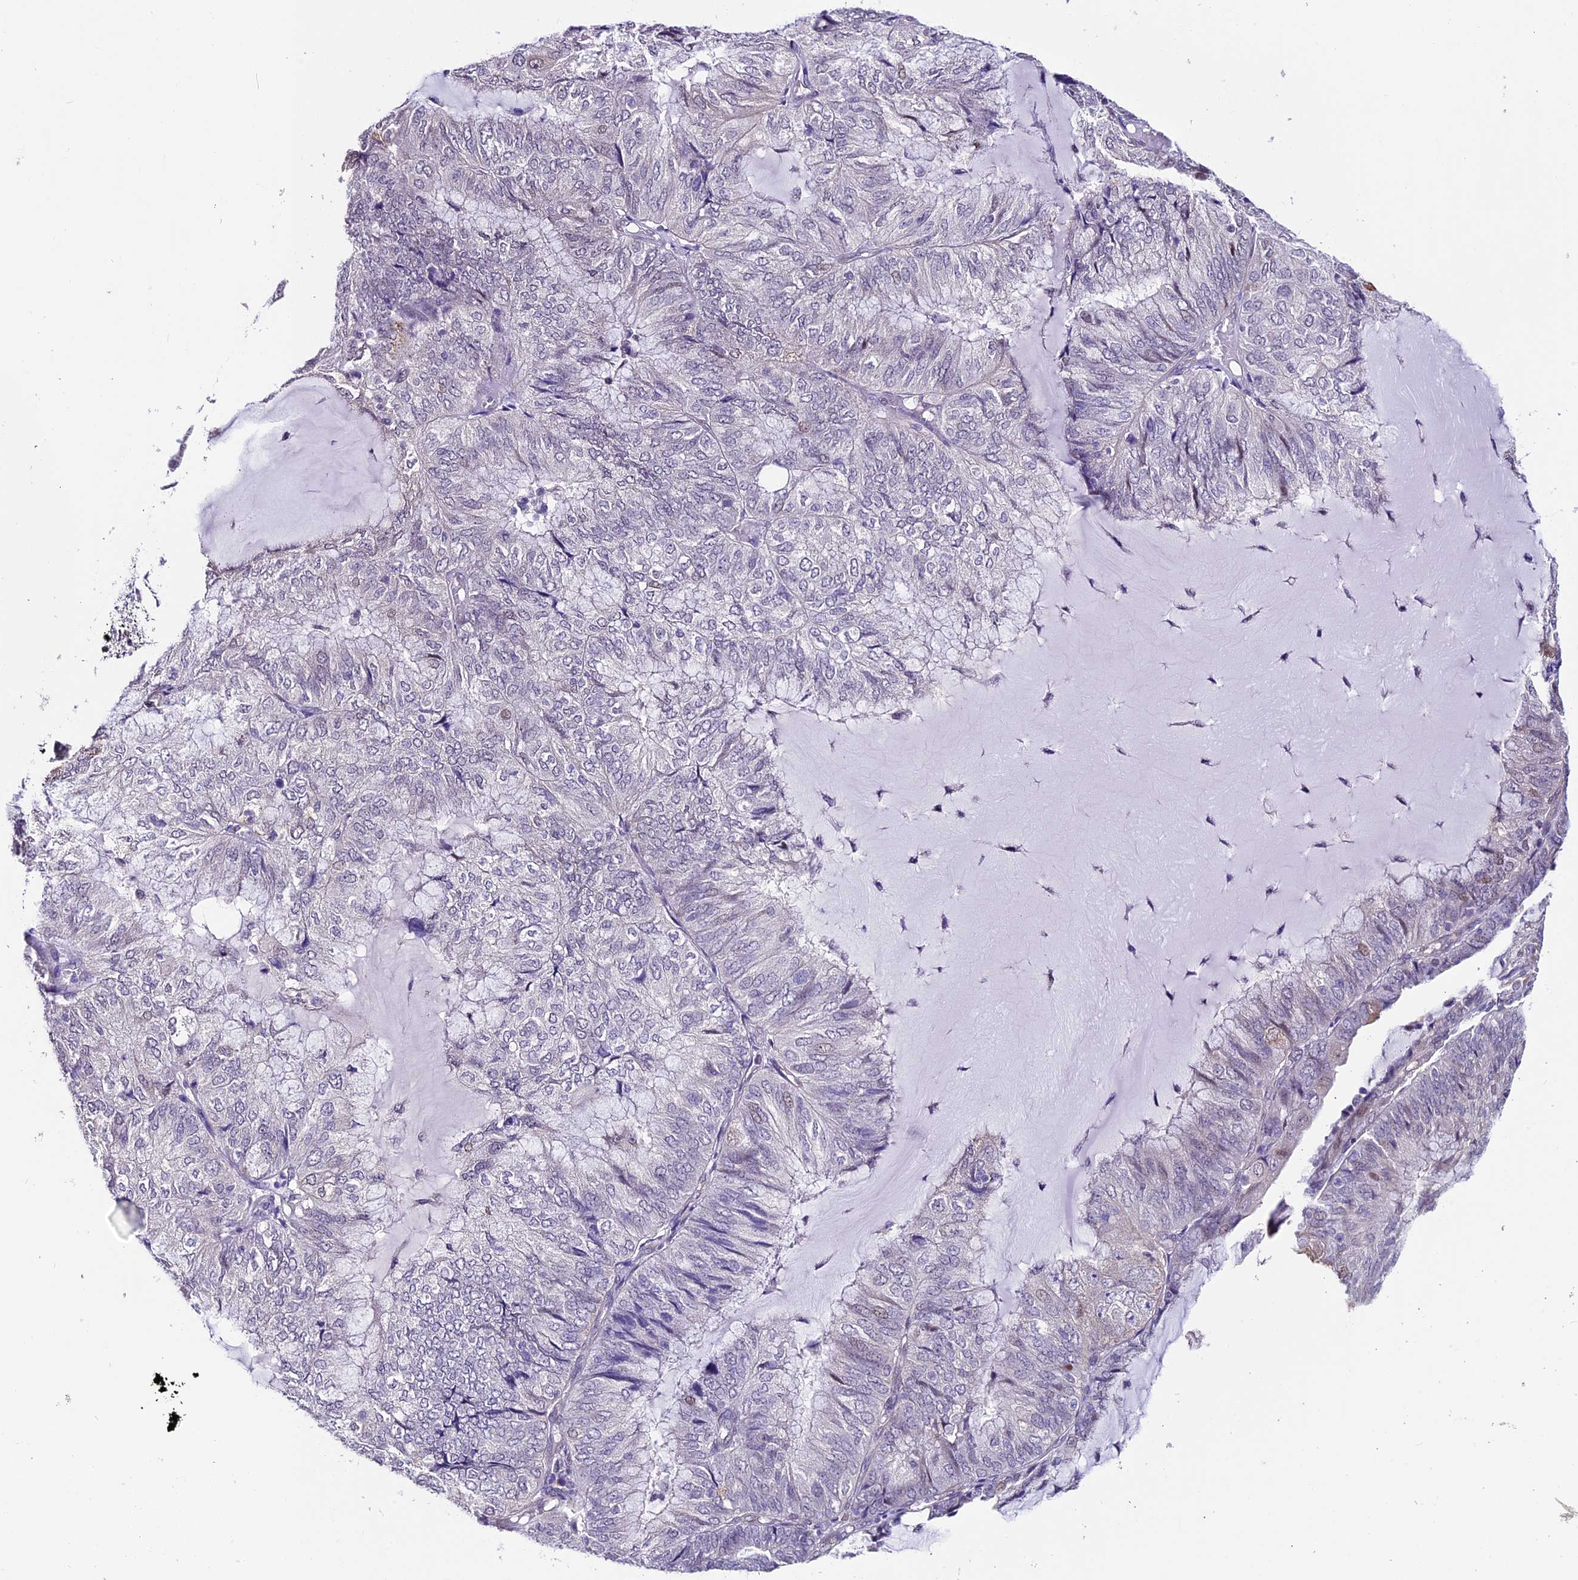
{"staining": {"intensity": "negative", "quantity": "none", "location": "none"}, "tissue": "endometrial cancer", "cell_type": "Tumor cells", "image_type": "cancer", "snomed": [{"axis": "morphology", "description": "Adenocarcinoma, NOS"}, {"axis": "topography", "description": "Endometrium"}], "caption": "Adenocarcinoma (endometrial) was stained to show a protein in brown. There is no significant staining in tumor cells. The staining is performed using DAB brown chromogen with nuclei counter-stained in using hematoxylin.", "gene": "TMEM171", "patient": {"sex": "female", "age": 81}}